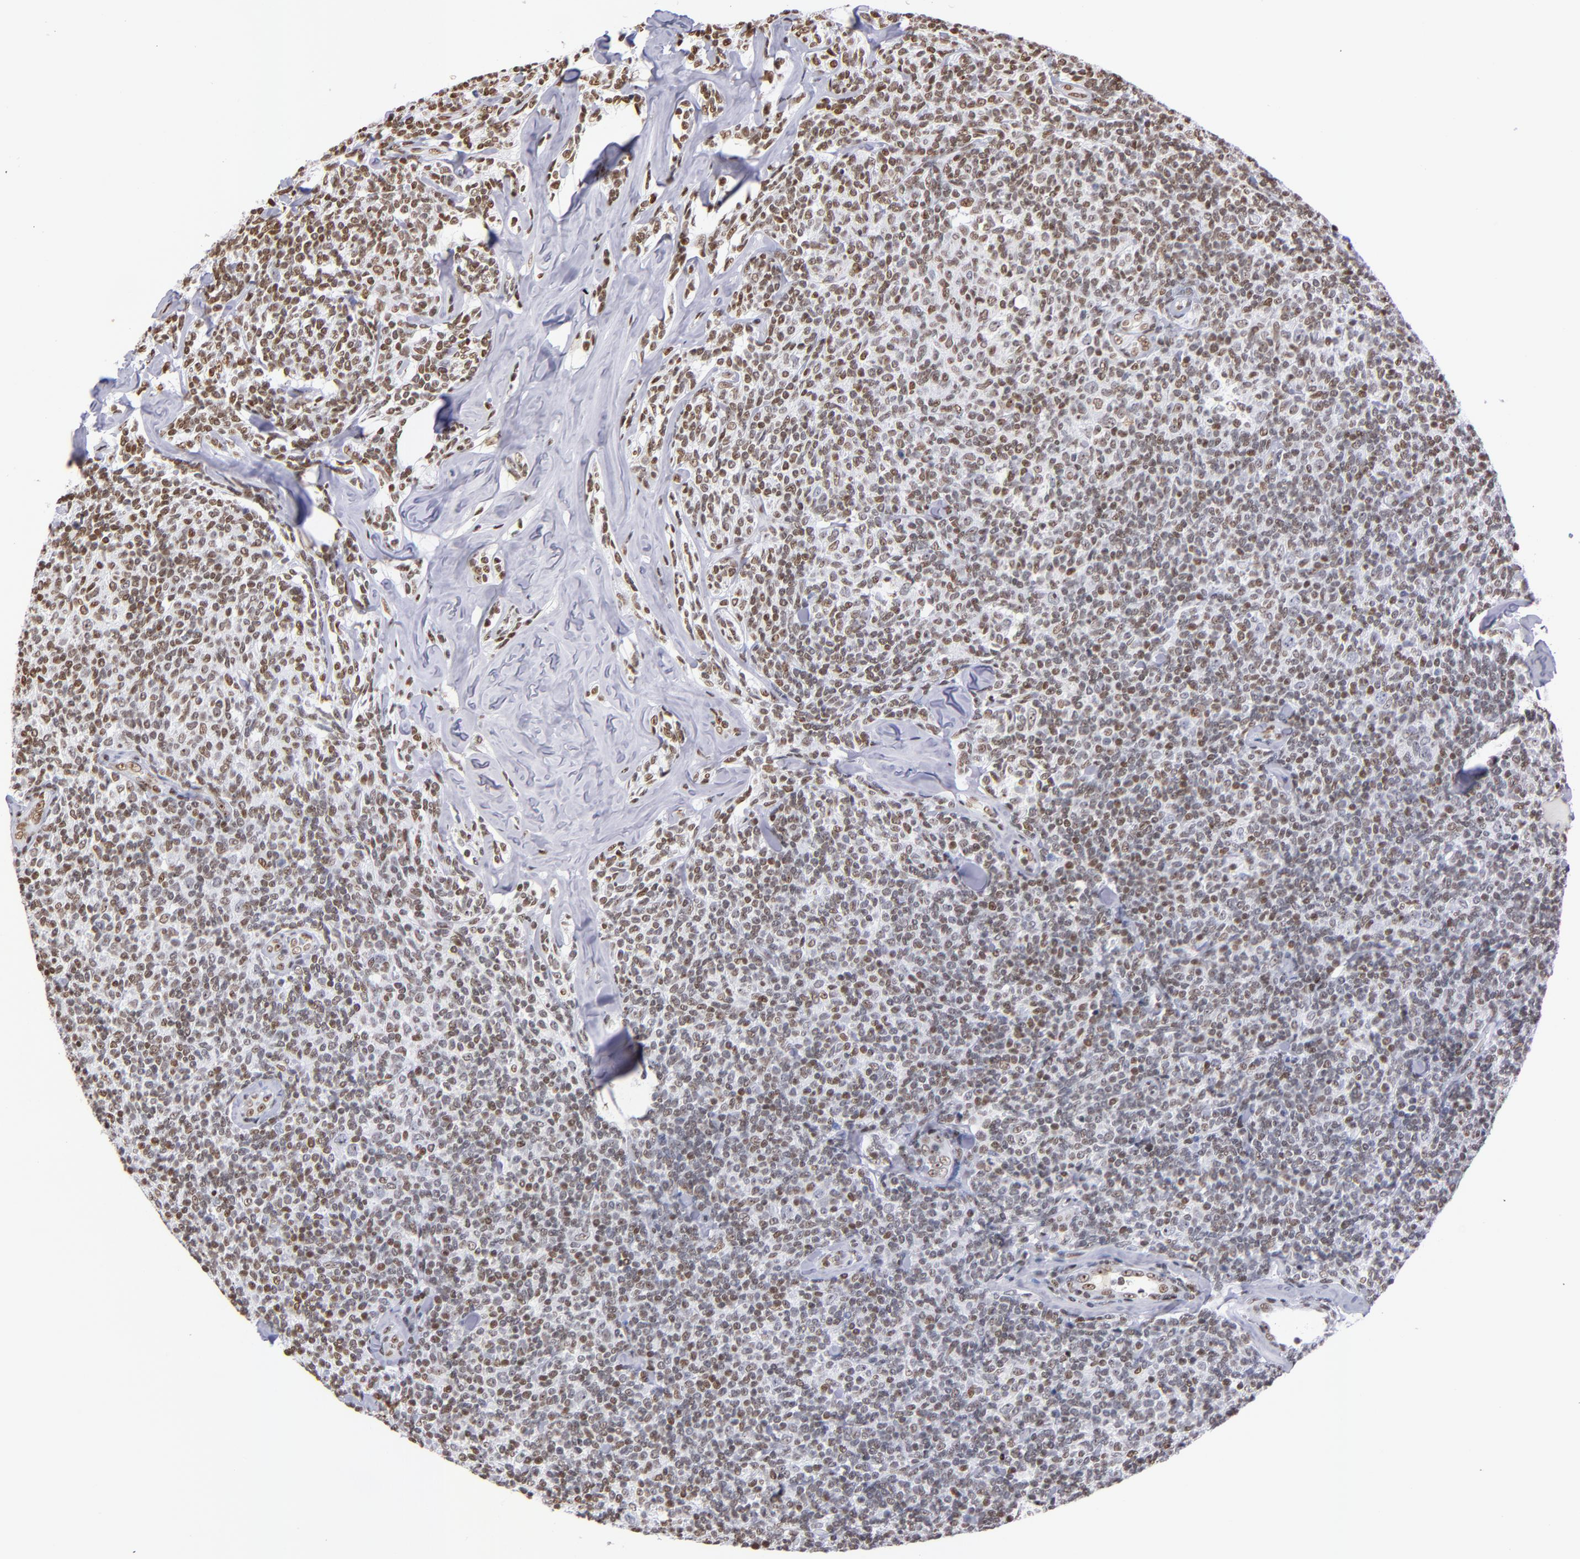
{"staining": {"intensity": "moderate", "quantity": ">75%", "location": "nuclear"}, "tissue": "lymphoma", "cell_type": "Tumor cells", "image_type": "cancer", "snomed": [{"axis": "morphology", "description": "Malignant lymphoma, non-Hodgkin's type, Low grade"}, {"axis": "topography", "description": "Lymph node"}], "caption": "The photomicrograph shows staining of lymphoma, revealing moderate nuclear protein positivity (brown color) within tumor cells.", "gene": "IFI16", "patient": {"sex": "female", "age": 56}}